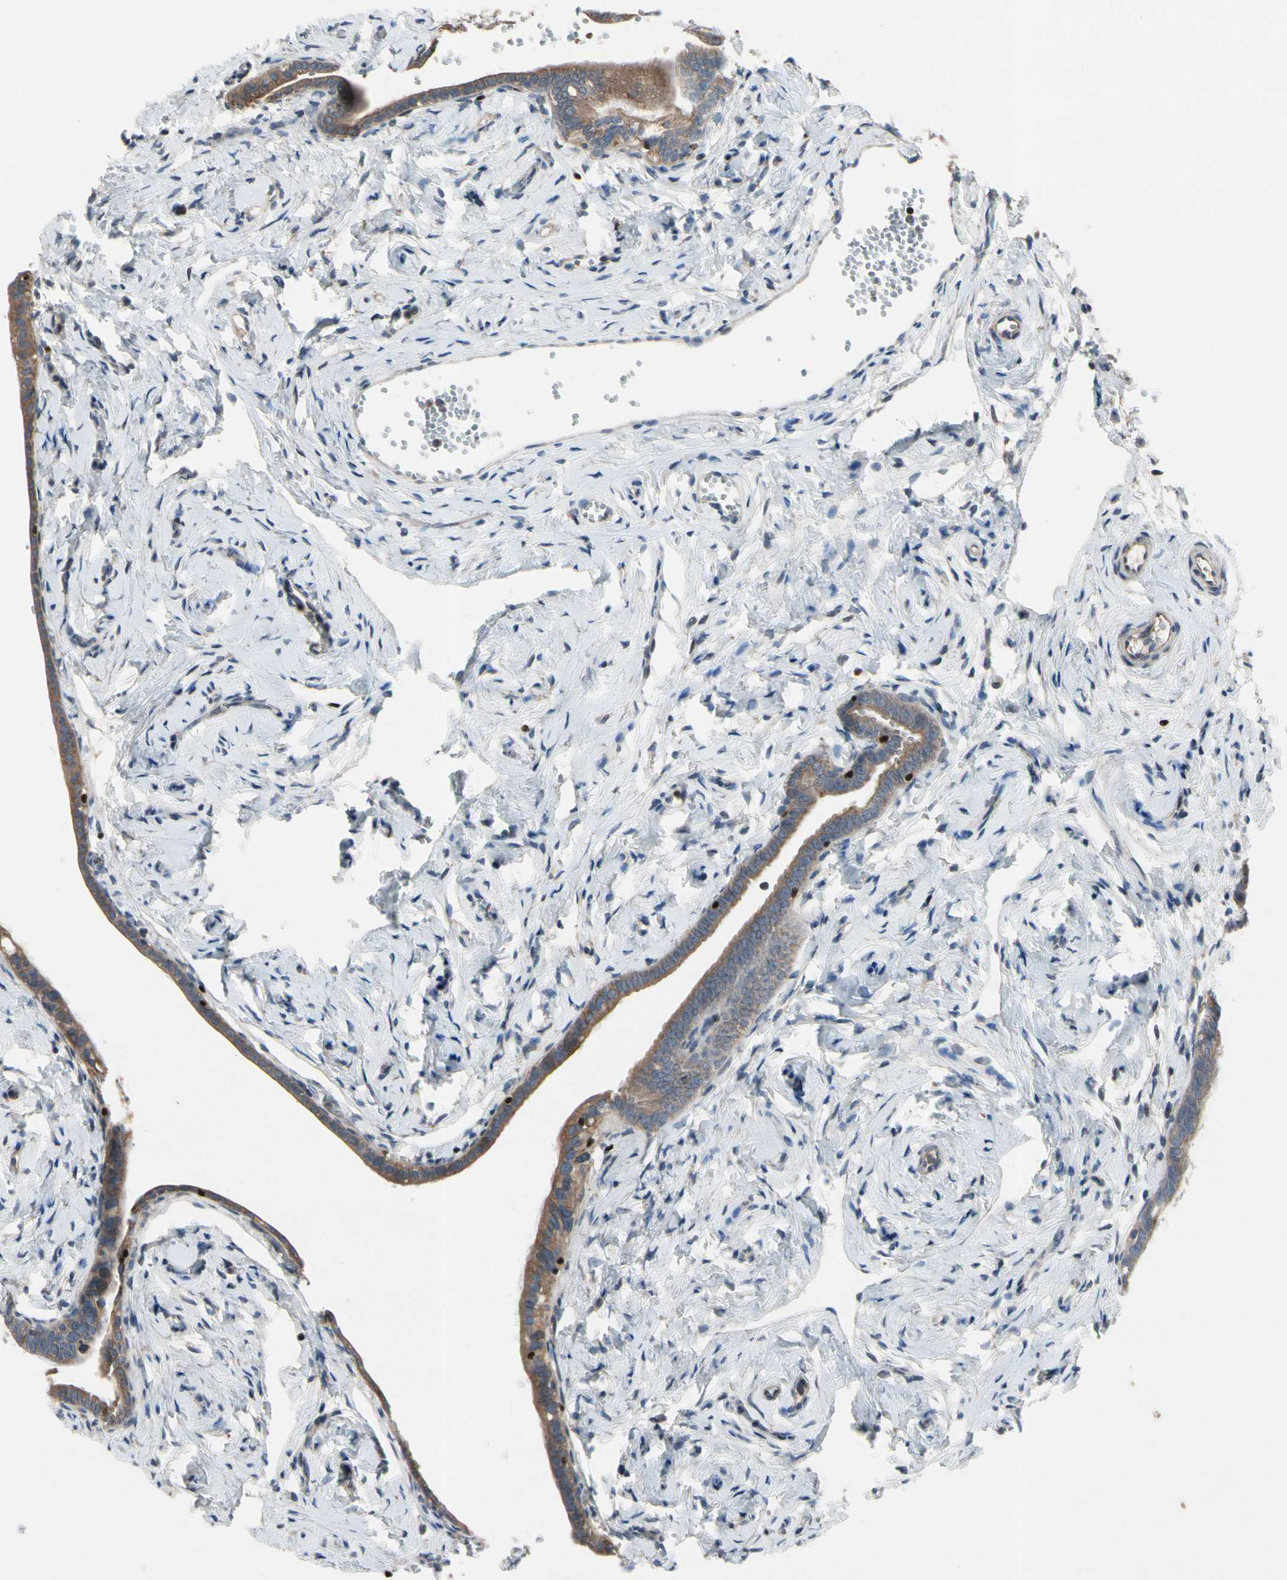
{"staining": {"intensity": "weak", "quantity": ">75%", "location": "cytoplasmic/membranous"}, "tissue": "fallopian tube", "cell_type": "Glandular cells", "image_type": "normal", "snomed": [{"axis": "morphology", "description": "Normal tissue, NOS"}, {"axis": "topography", "description": "Fallopian tube"}], "caption": "Protein analysis of unremarkable fallopian tube shows weak cytoplasmic/membranous staining in approximately >75% of glandular cells. (DAB (3,3'-diaminobenzidine) IHC with brightfield microscopy, high magnification).", "gene": "TBX21", "patient": {"sex": "female", "age": 71}}